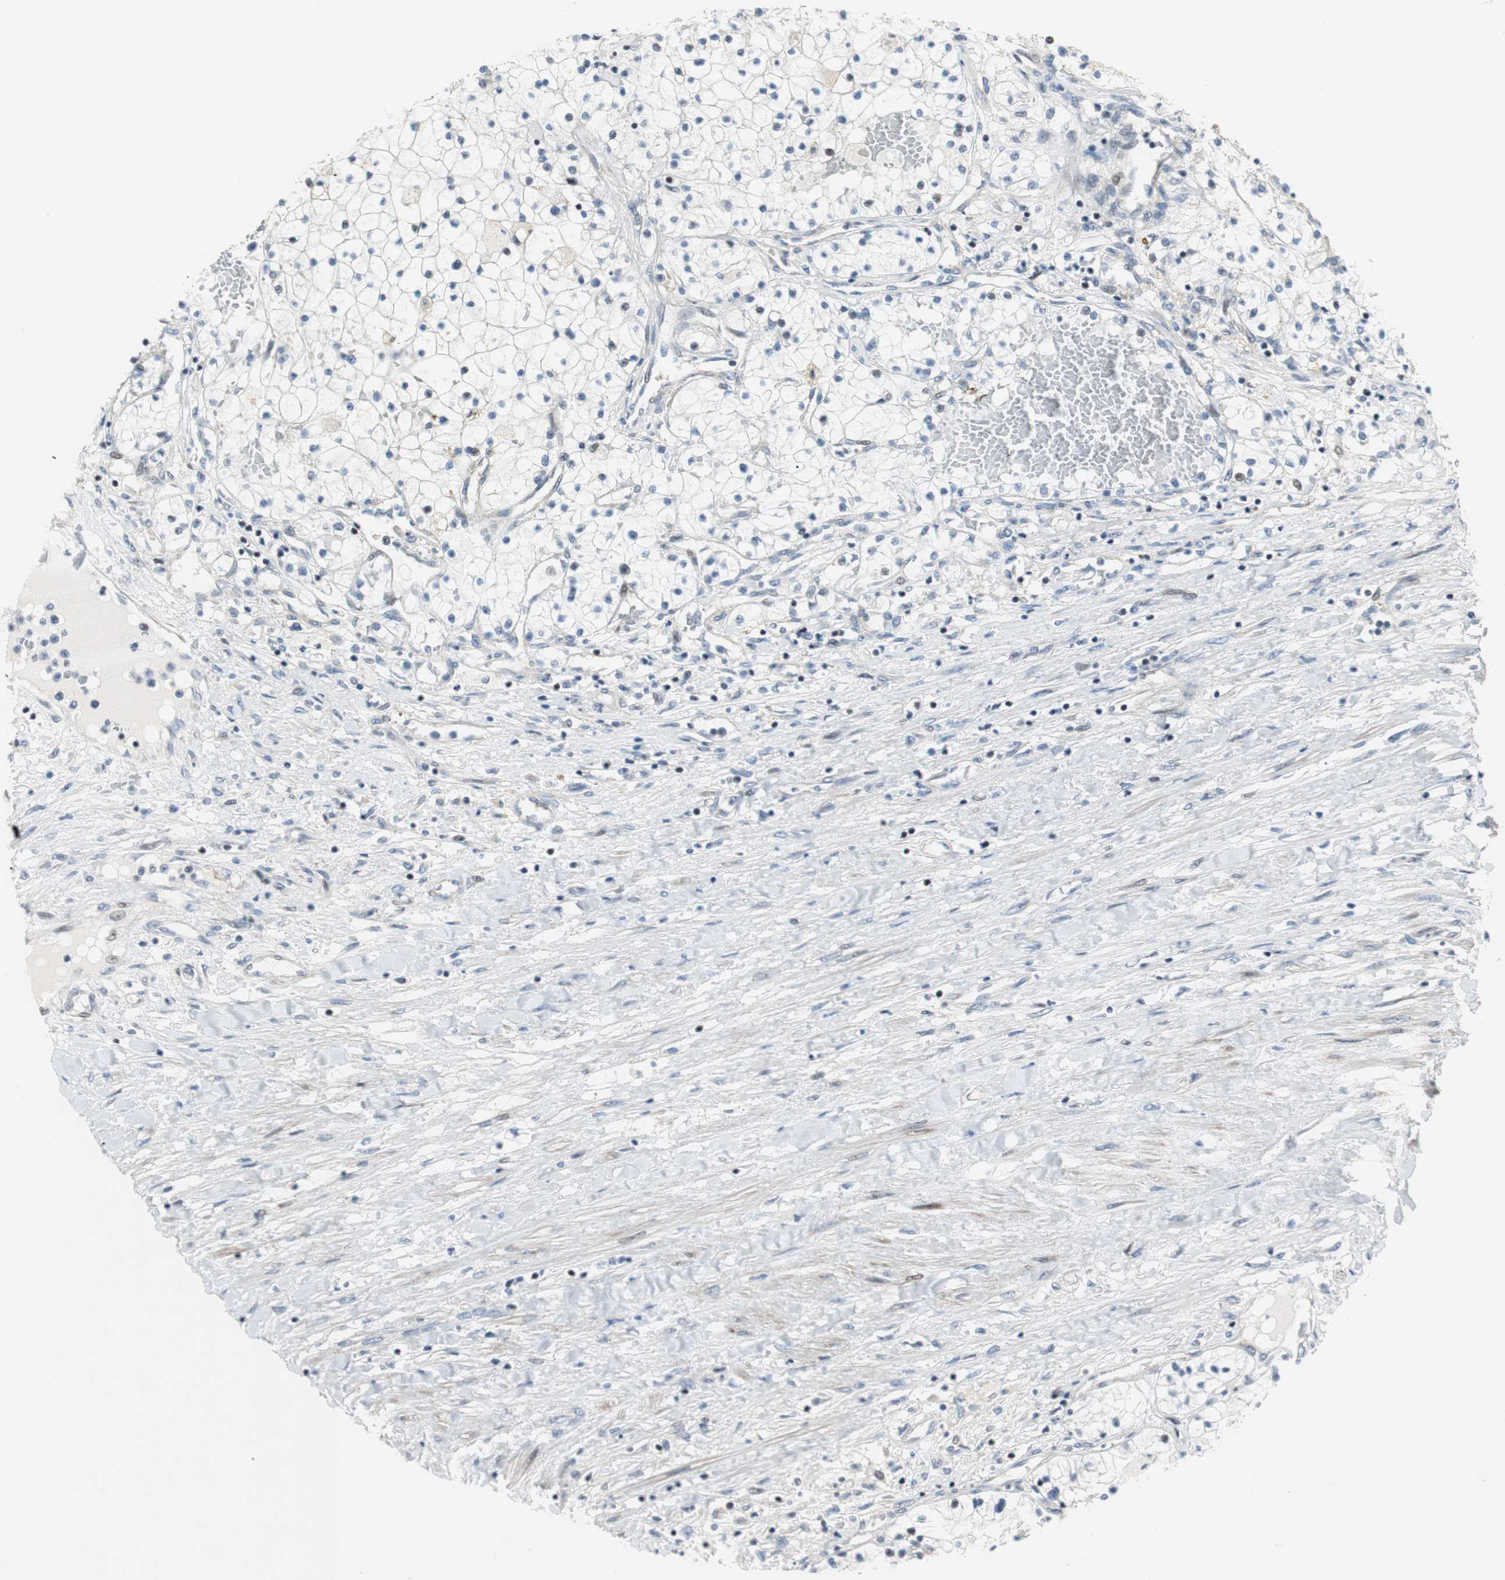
{"staining": {"intensity": "negative", "quantity": "none", "location": "none"}, "tissue": "renal cancer", "cell_type": "Tumor cells", "image_type": "cancer", "snomed": [{"axis": "morphology", "description": "Adenocarcinoma, NOS"}, {"axis": "topography", "description": "Kidney"}], "caption": "An image of human renal adenocarcinoma is negative for staining in tumor cells.", "gene": "RAD1", "patient": {"sex": "male", "age": 68}}